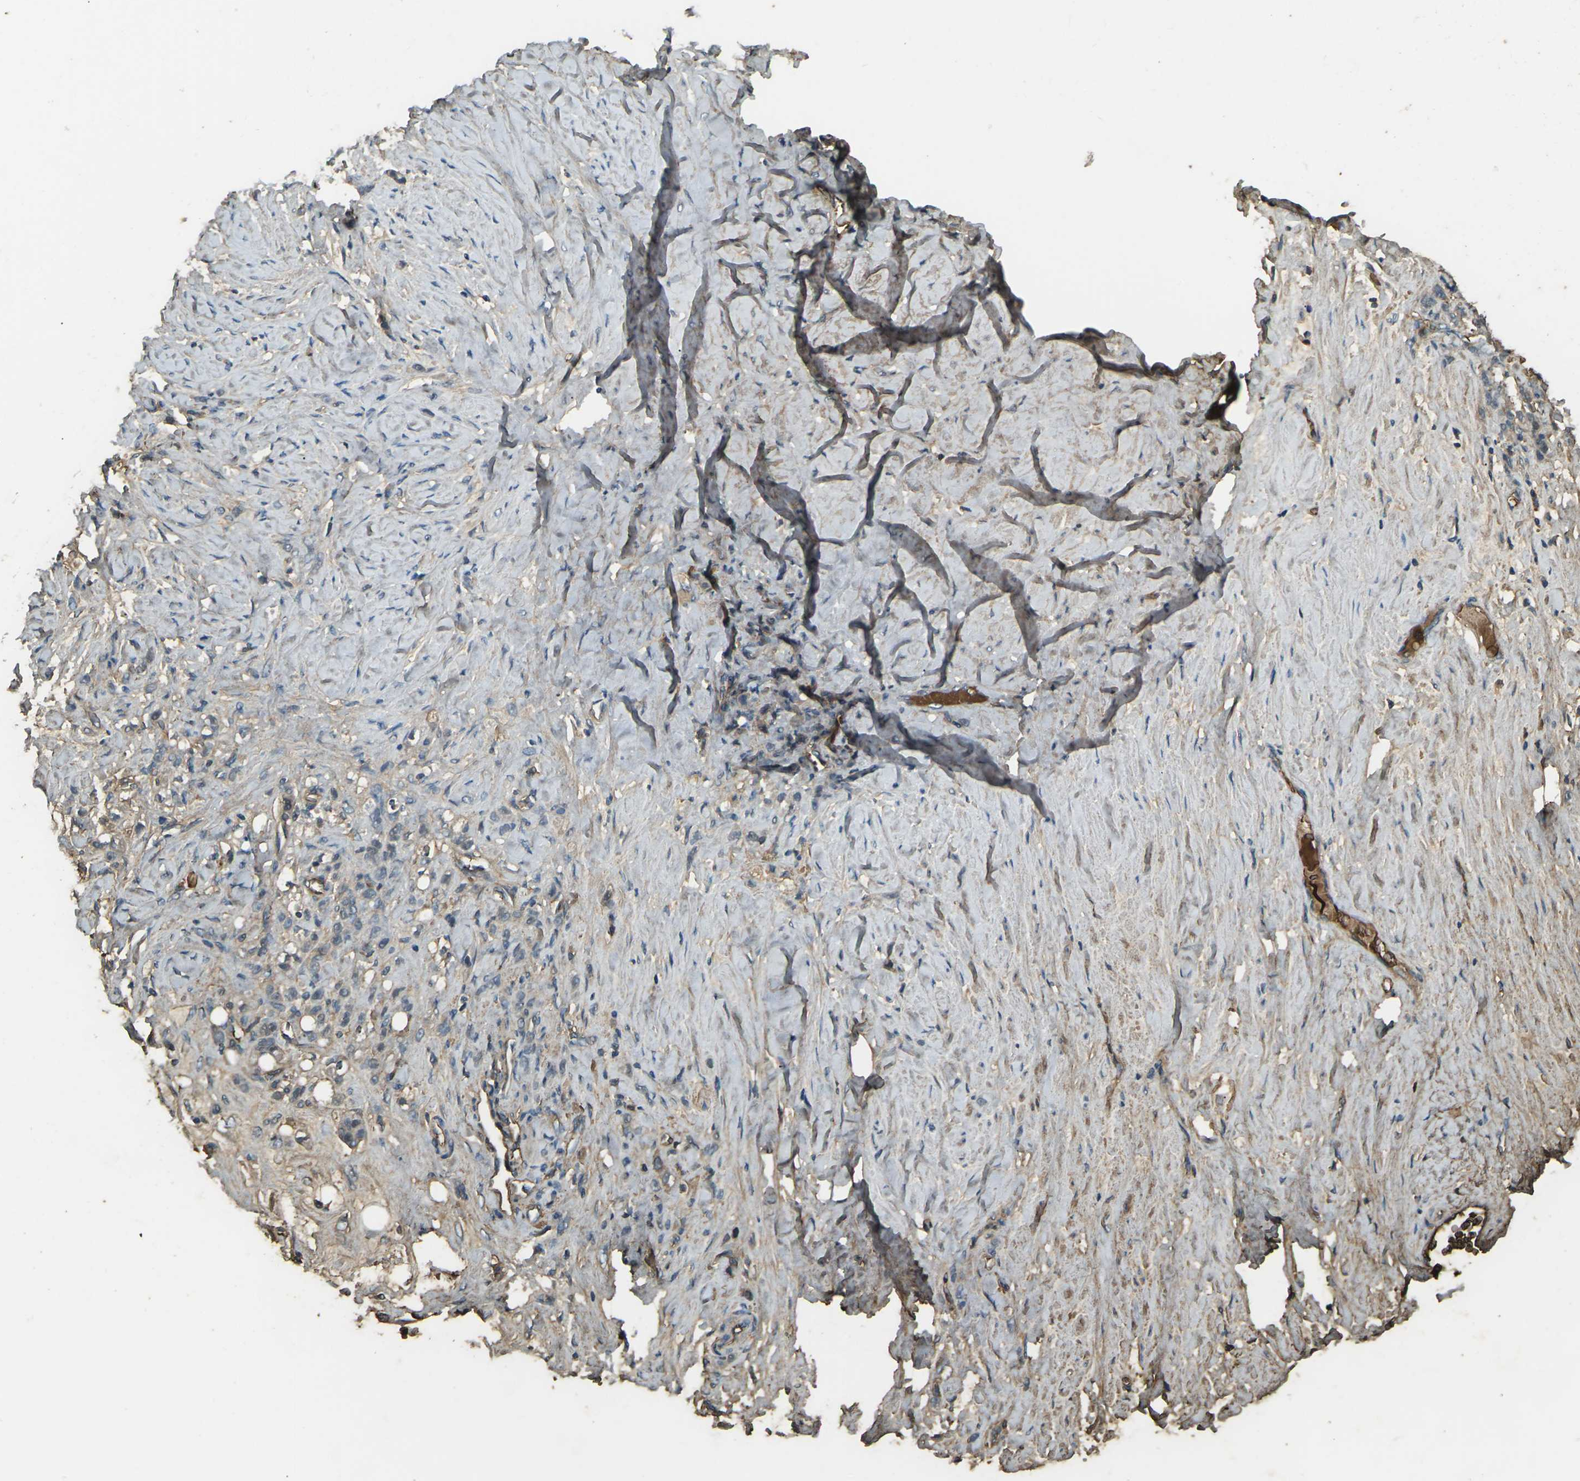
{"staining": {"intensity": "negative", "quantity": "none", "location": "none"}, "tissue": "stomach cancer", "cell_type": "Tumor cells", "image_type": "cancer", "snomed": [{"axis": "morphology", "description": "Adenocarcinoma, NOS"}, {"axis": "topography", "description": "Stomach"}], "caption": "Immunohistochemistry photomicrograph of neoplastic tissue: human stomach adenocarcinoma stained with DAB demonstrates no significant protein expression in tumor cells.", "gene": "CYP1B1", "patient": {"sex": "male", "age": 82}}